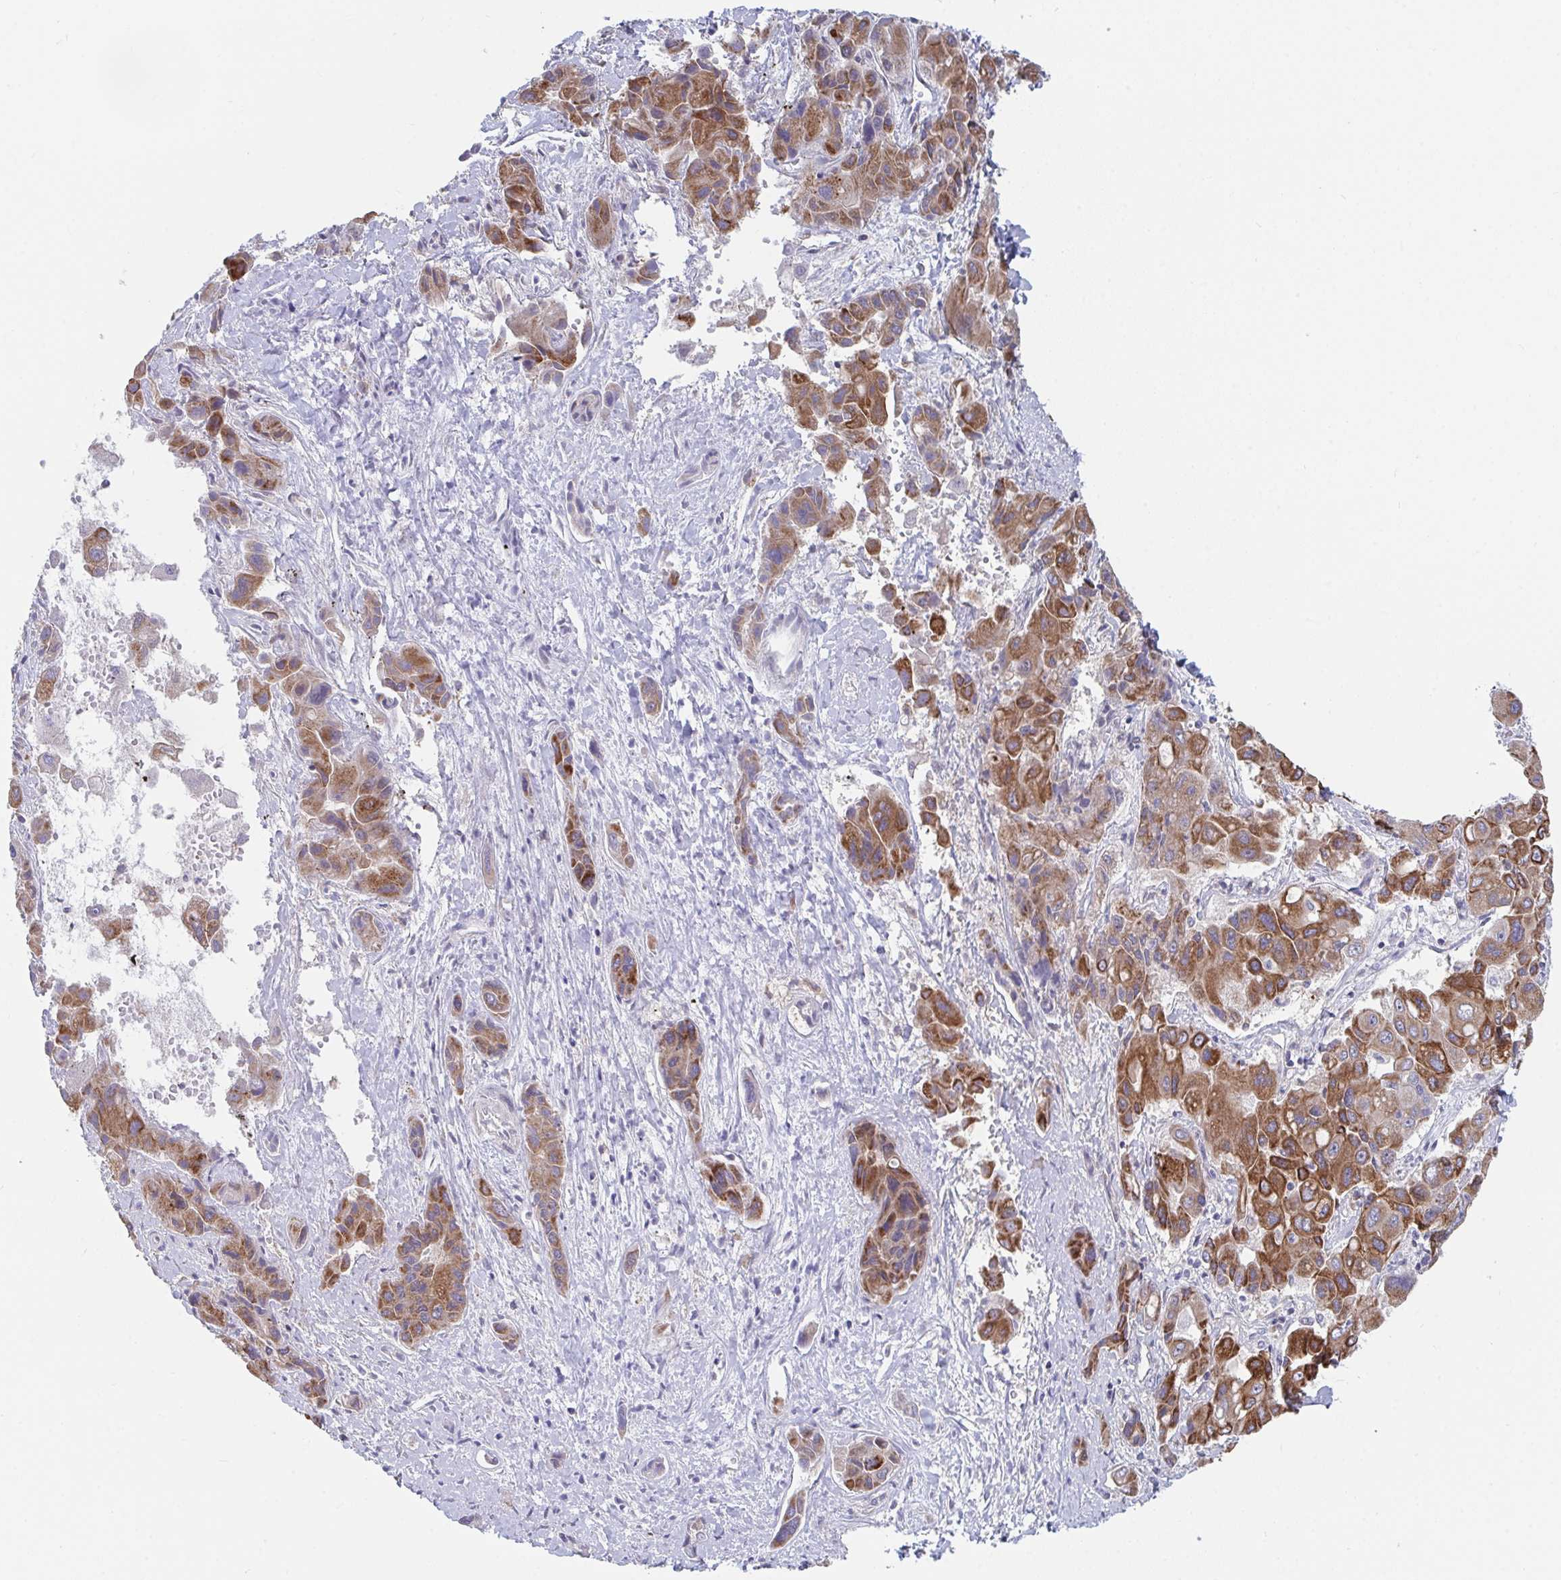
{"staining": {"intensity": "moderate", "quantity": ">75%", "location": "cytoplasmic/membranous"}, "tissue": "liver cancer", "cell_type": "Tumor cells", "image_type": "cancer", "snomed": [{"axis": "morphology", "description": "Cholangiocarcinoma"}, {"axis": "topography", "description": "Liver"}], "caption": "Immunohistochemistry histopathology image of cholangiocarcinoma (liver) stained for a protein (brown), which shows medium levels of moderate cytoplasmic/membranous staining in about >75% of tumor cells.", "gene": "FAM156B", "patient": {"sex": "male", "age": 67}}